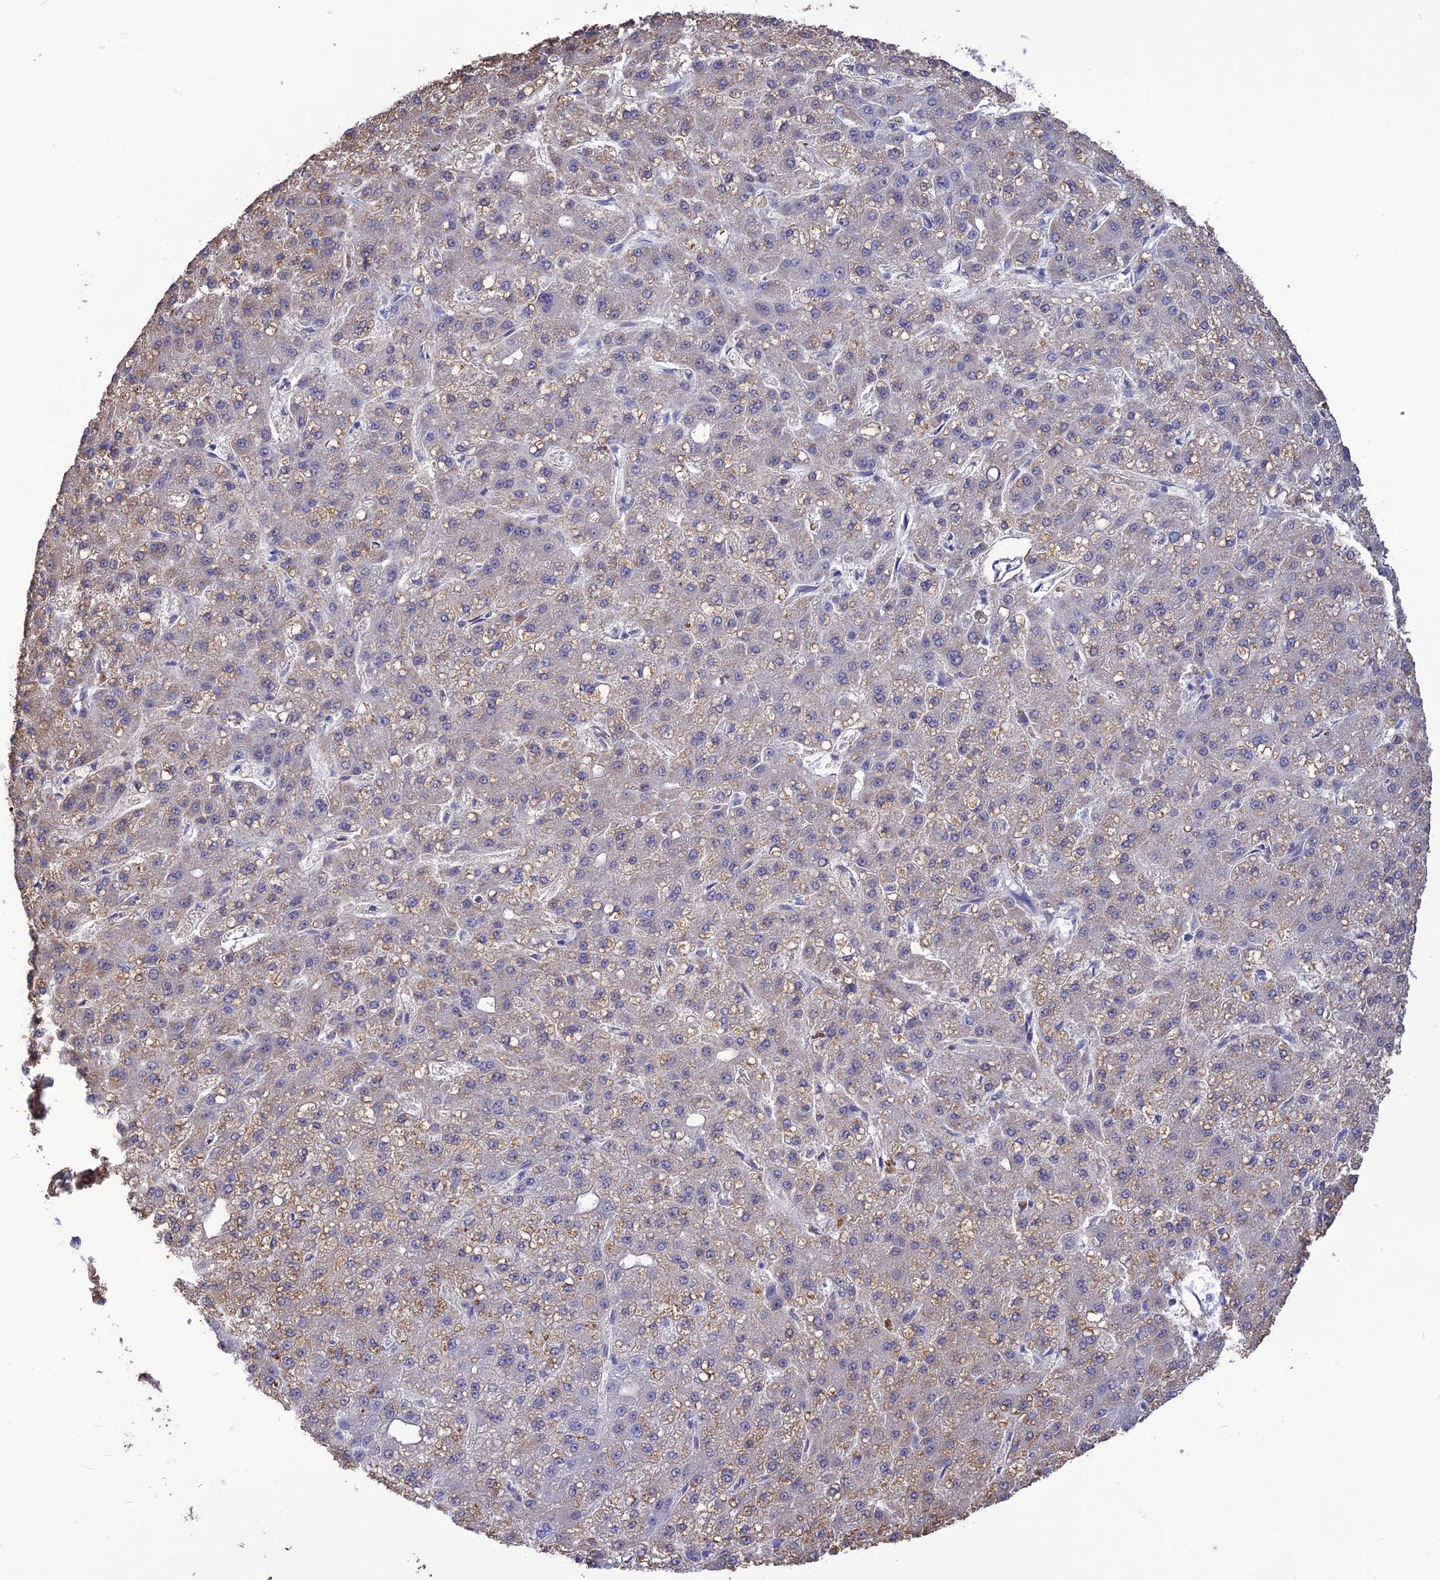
{"staining": {"intensity": "weak", "quantity": "<25%", "location": "cytoplasmic/membranous"}, "tissue": "liver cancer", "cell_type": "Tumor cells", "image_type": "cancer", "snomed": [{"axis": "morphology", "description": "Carcinoma, Hepatocellular, NOS"}, {"axis": "topography", "description": "Liver"}], "caption": "A high-resolution image shows immunohistochemistry staining of liver cancer, which demonstrates no significant expression in tumor cells.", "gene": "NKD1", "patient": {"sex": "male", "age": 67}}